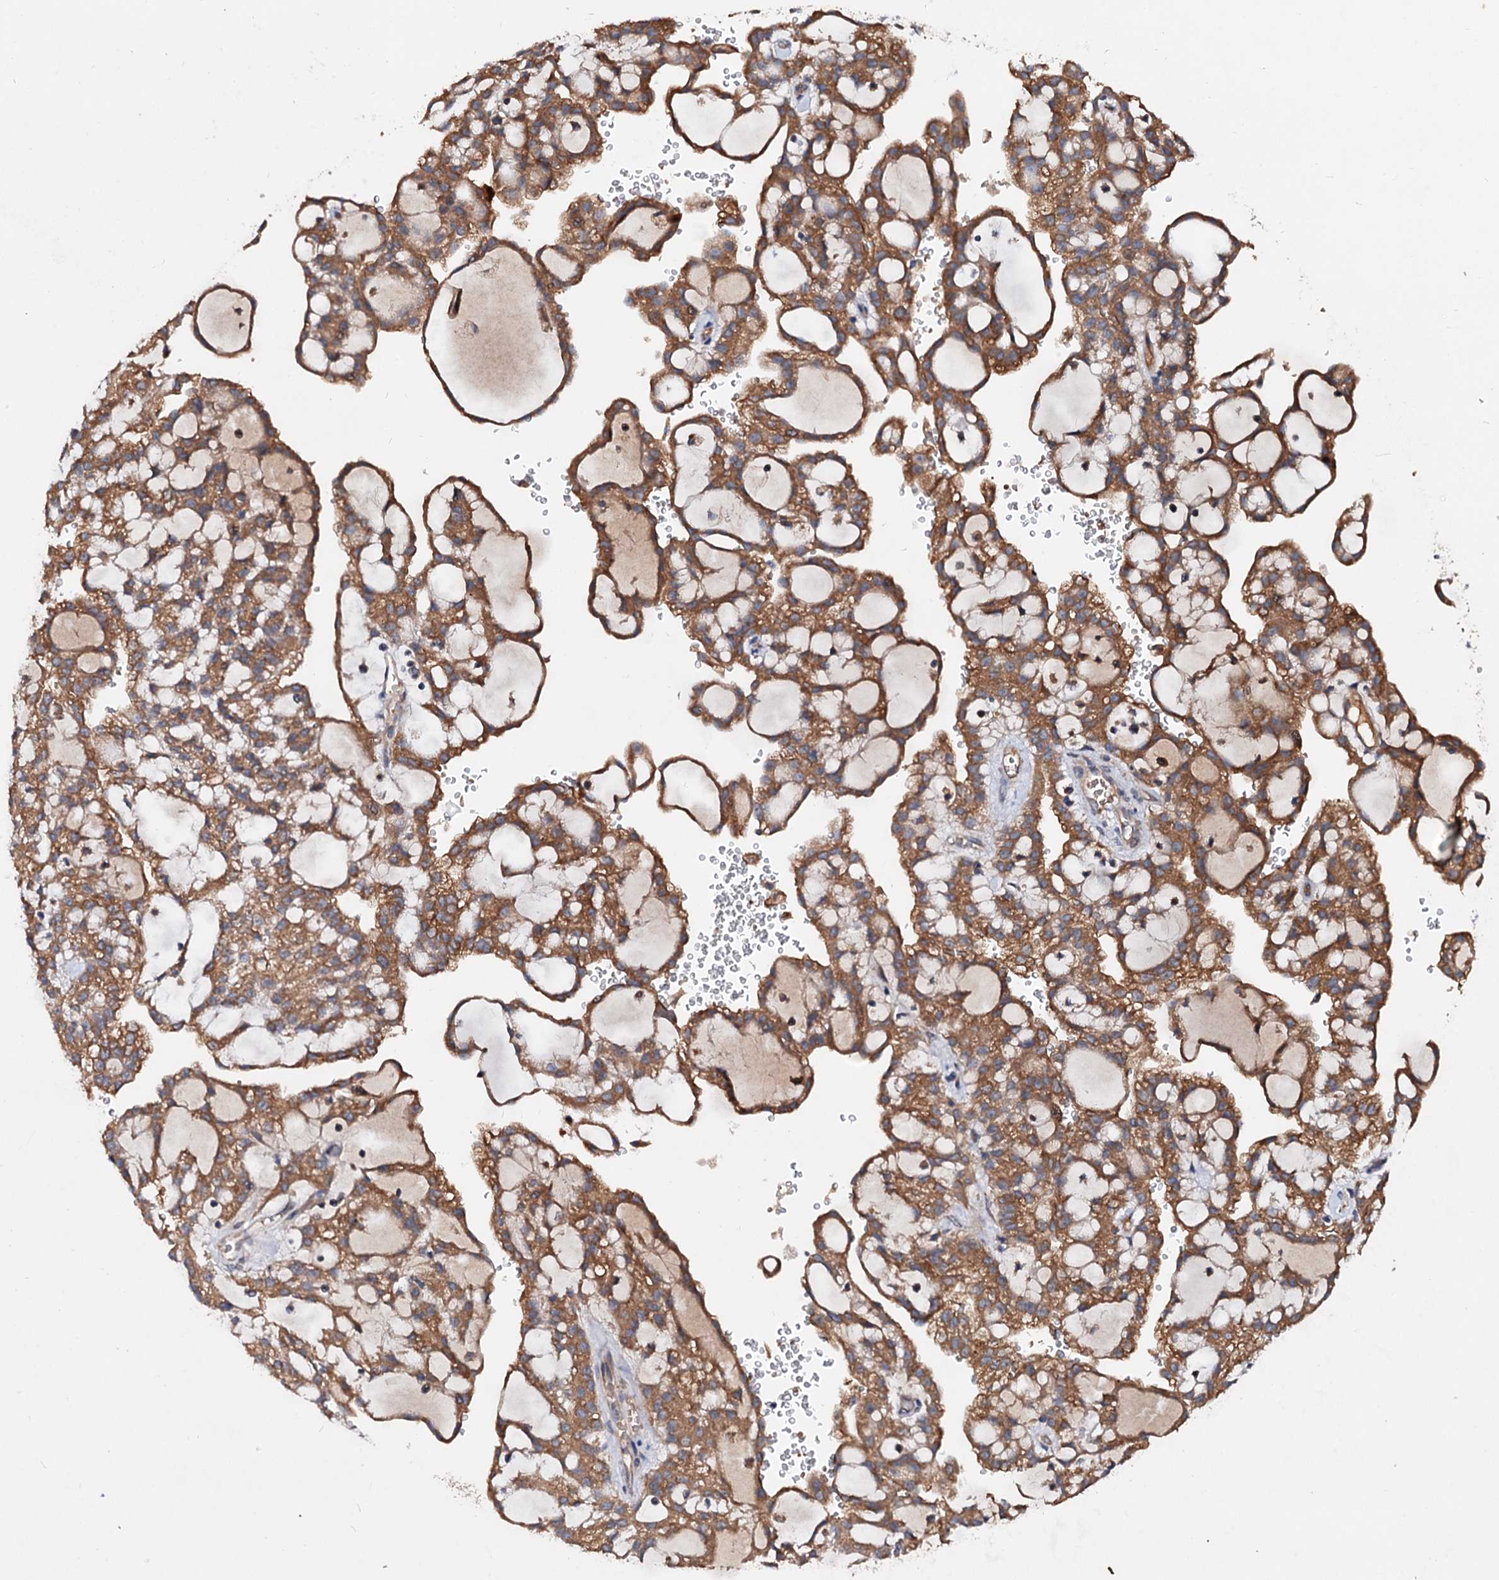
{"staining": {"intensity": "moderate", "quantity": ">75%", "location": "cytoplasmic/membranous"}, "tissue": "renal cancer", "cell_type": "Tumor cells", "image_type": "cancer", "snomed": [{"axis": "morphology", "description": "Adenocarcinoma, NOS"}, {"axis": "topography", "description": "Kidney"}], "caption": "Protein staining exhibits moderate cytoplasmic/membranous staining in about >75% of tumor cells in adenocarcinoma (renal). (DAB (3,3'-diaminobenzidine) IHC, brown staining for protein, blue staining for nuclei).", "gene": "EXTL1", "patient": {"sex": "male", "age": 63}}